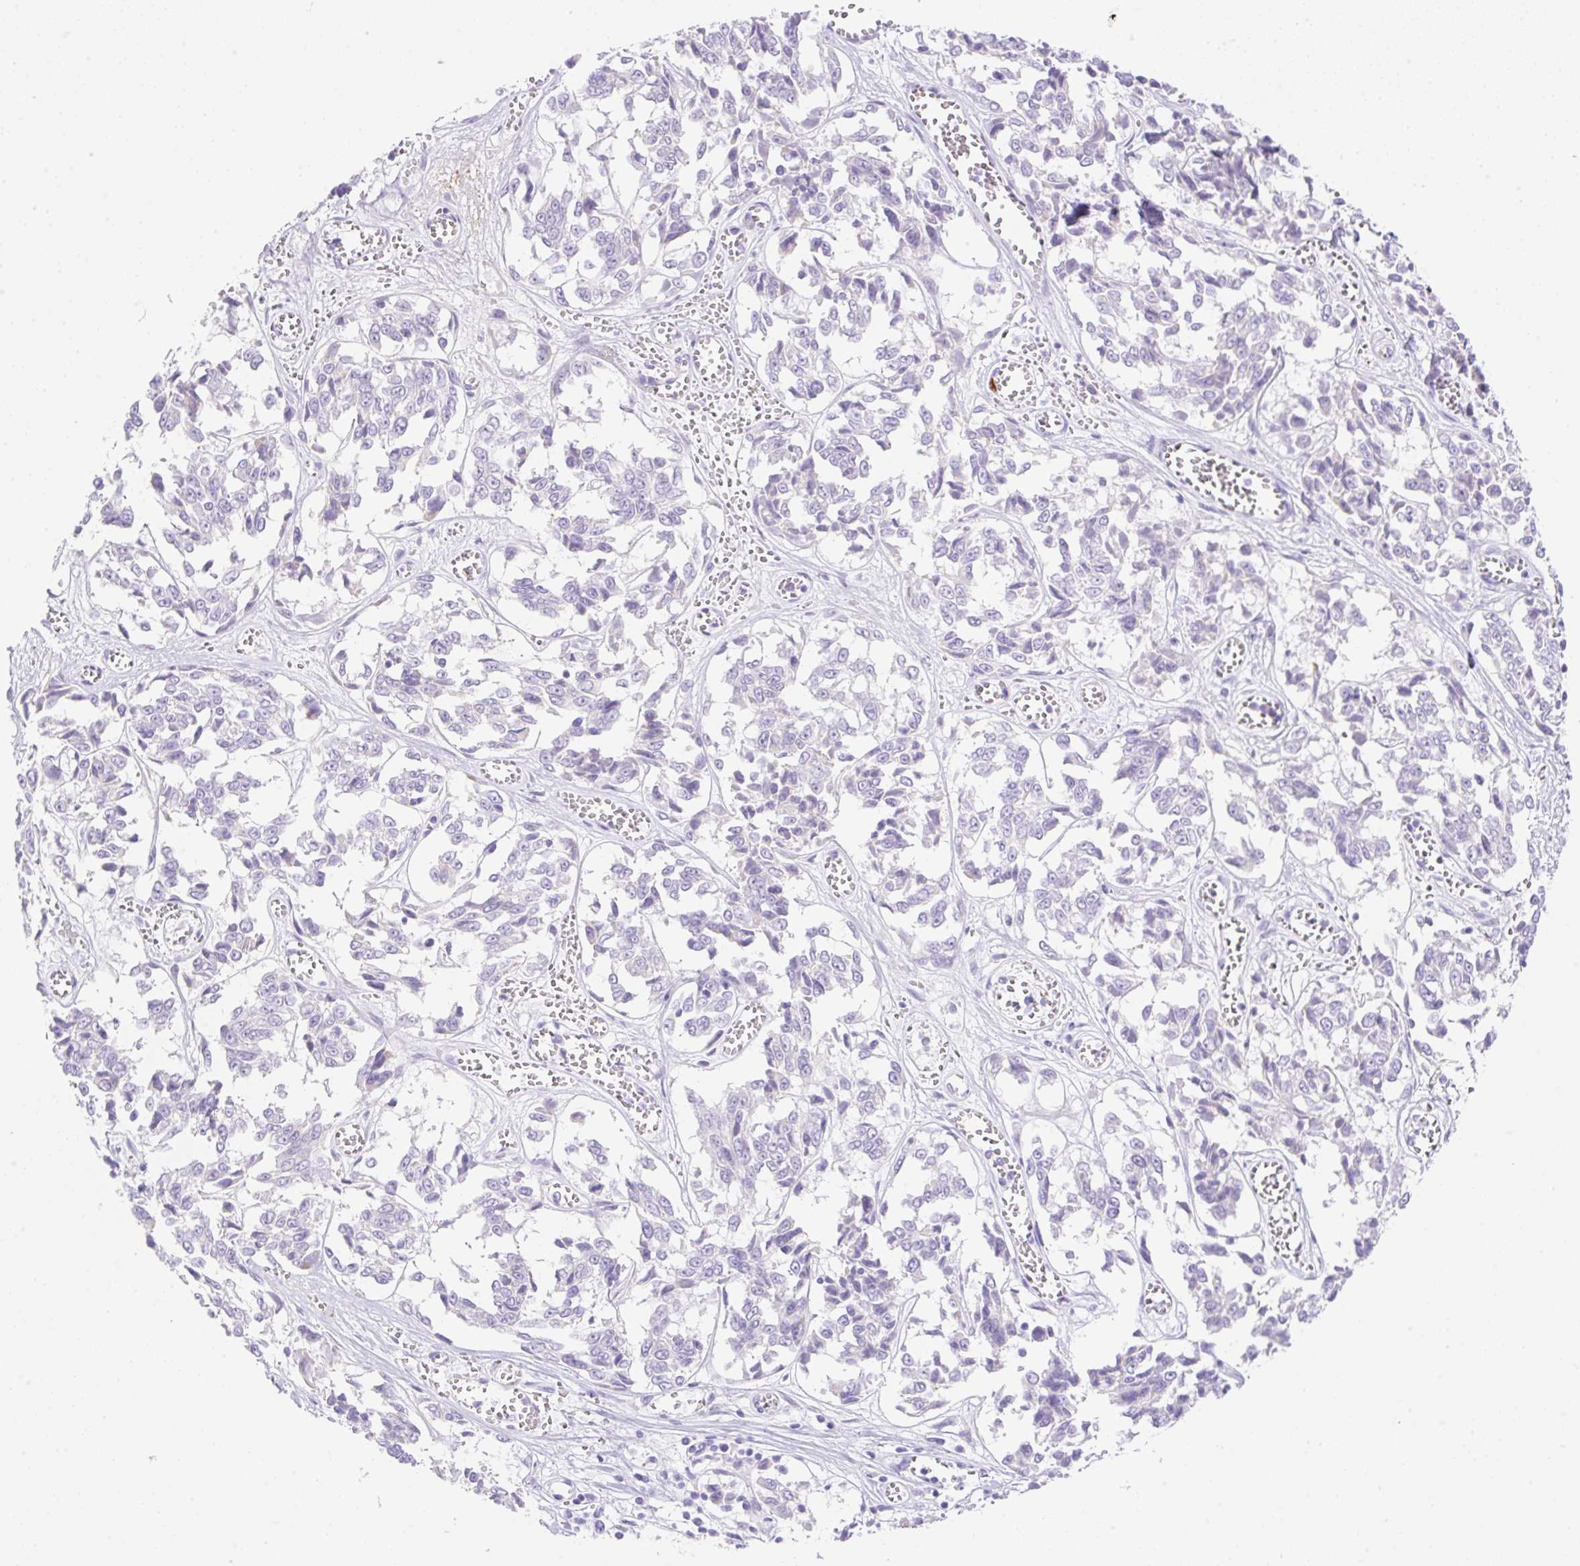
{"staining": {"intensity": "negative", "quantity": "none", "location": "none"}, "tissue": "melanoma", "cell_type": "Tumor cells", "image_type": "cancer", "snomed": [{"axis": "morphology", "description": "Malignant melanoma, NOS"}, {"axis": "topography", "description": "Skin"}], "caption": "This is an immunohistochemistry image of melanoma. There is no staining in tumor cells.", "gene": "CDX1", "patient": {"sex": "female", "age": 64}}